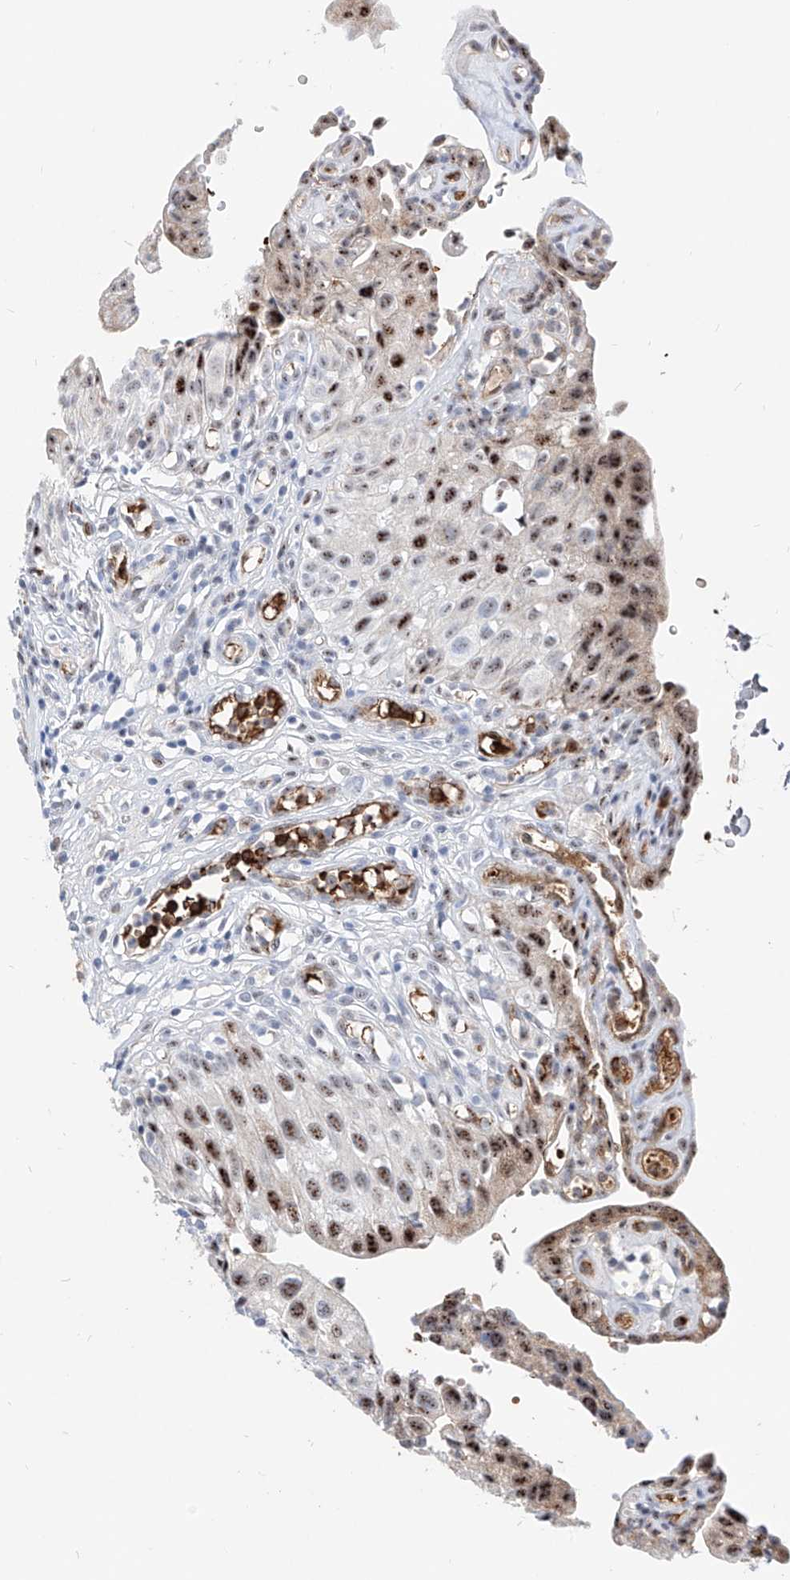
{"staining": {"intensity": "moderate", "quantity": ">75%", "location": "nuclear"}, "tissue": "urinary bladder", "cell_type": "Urothelial cells", "image_type": "normal", "snomed": [{"axis": "morphology", "description": "Normal tissue, NOS"}, {"axis": "topography", "description": "Urinary bladder"}], "caption": "Immunohistochemical staining of unremarkable human urinary bladder shows >75% levels of moderate nuclear protein expression in about >75% of urothelial cells.", "gene": "ZFP42", "patient": {"sex": "male", "age": 51}}